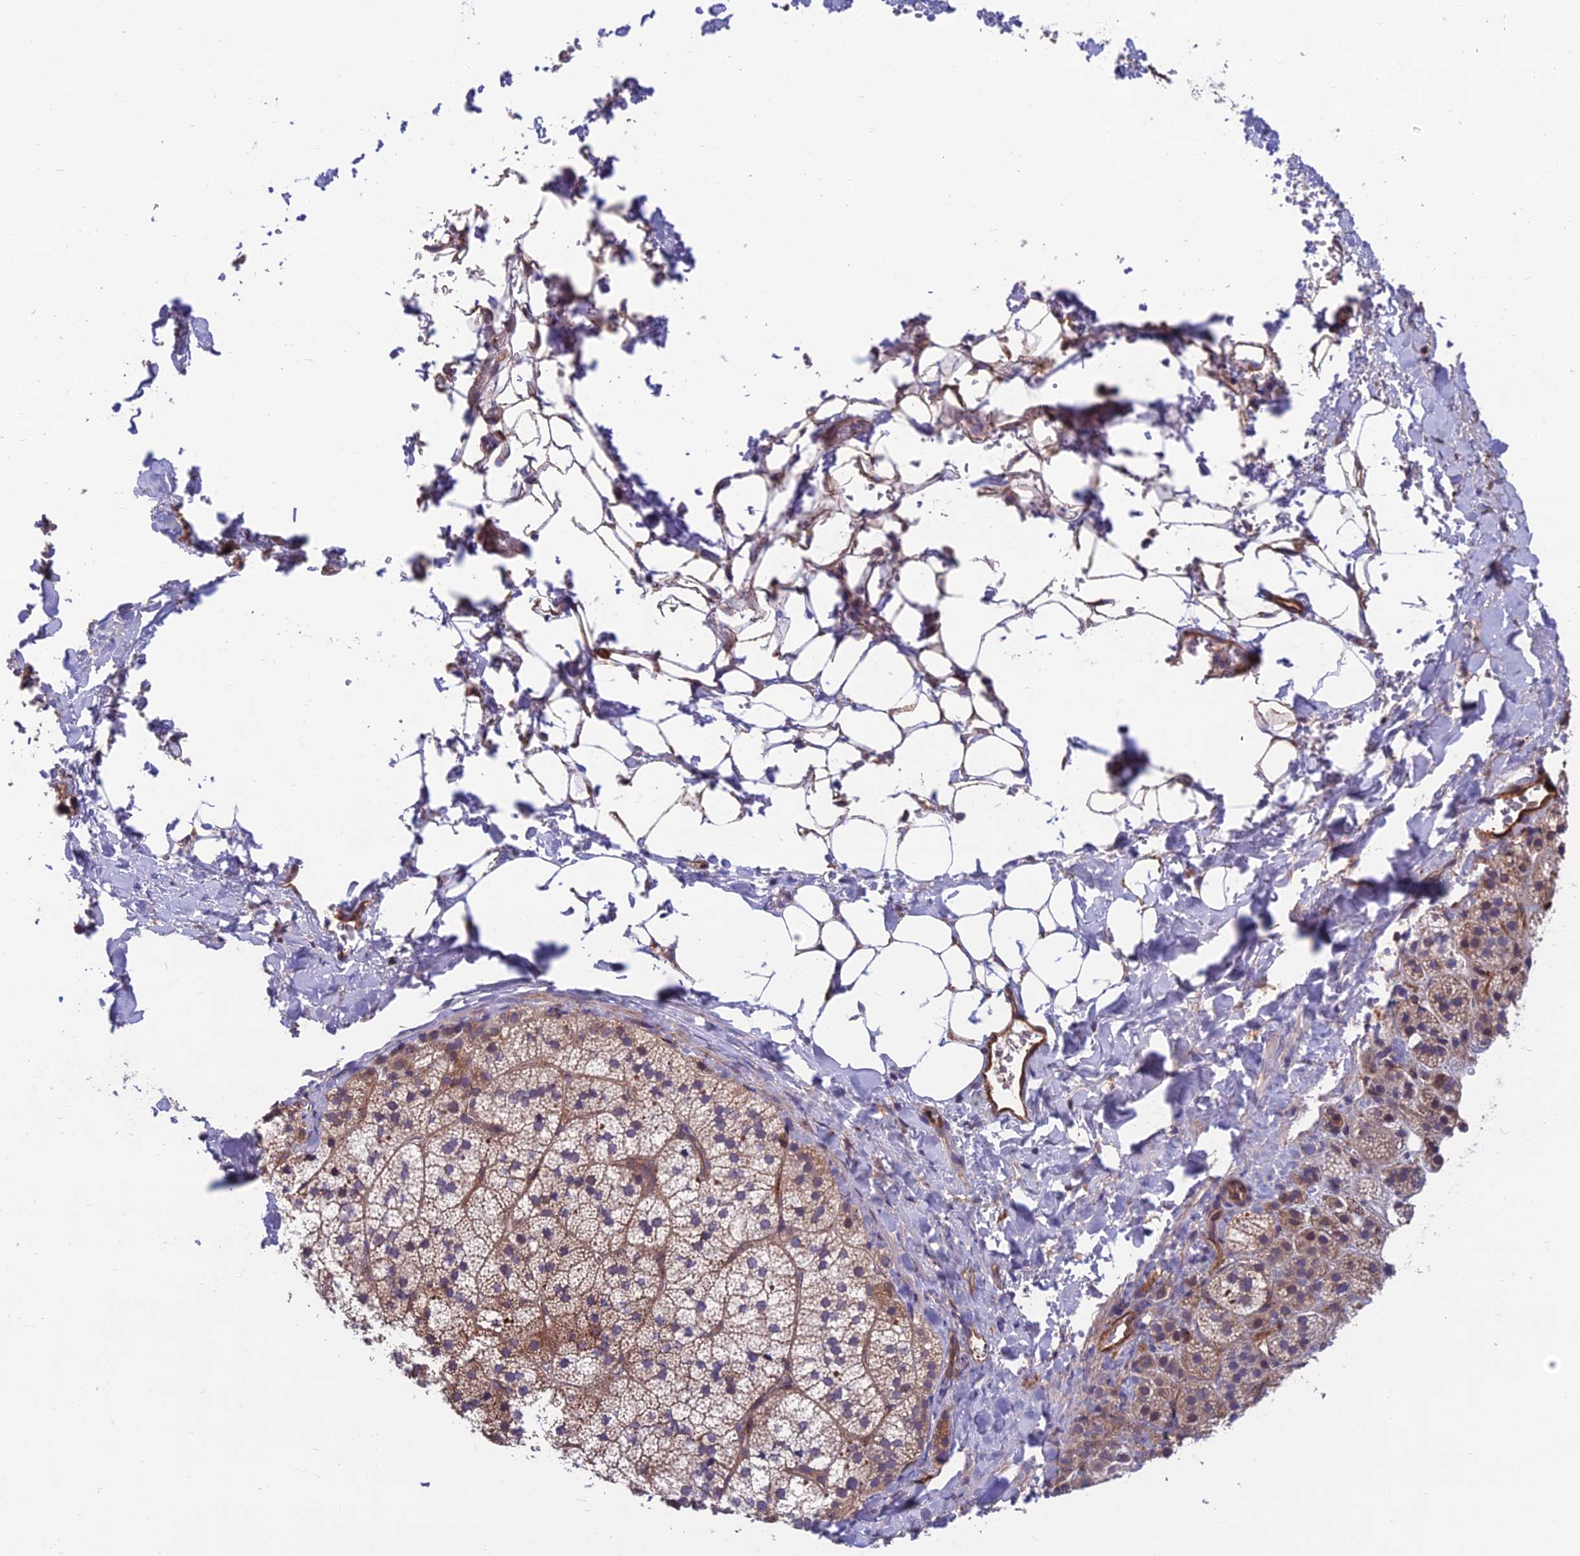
{"staining": {"intensity": "weak", "quantity": "25%-75%", "location": "cytoplasmic/membranous"}, "tissue": "adrenal gland", "cell_type": "Glandular cells", "image_type": "normal", "snomed": [{"axis": "morphology", "description": "Normal tissue, NOS"}, {"axis": "topography", "description": "Adrenal gland"}], "caption": "Approximately 25%-75% of glandular cells in normal human adrenal gland reveal weak cytoplasmic/membranous protein expression as visualized by brown immunohistochemical staining.", "gene": "RTN4RL1", "patient": {"sex": "female", "age": 44}}